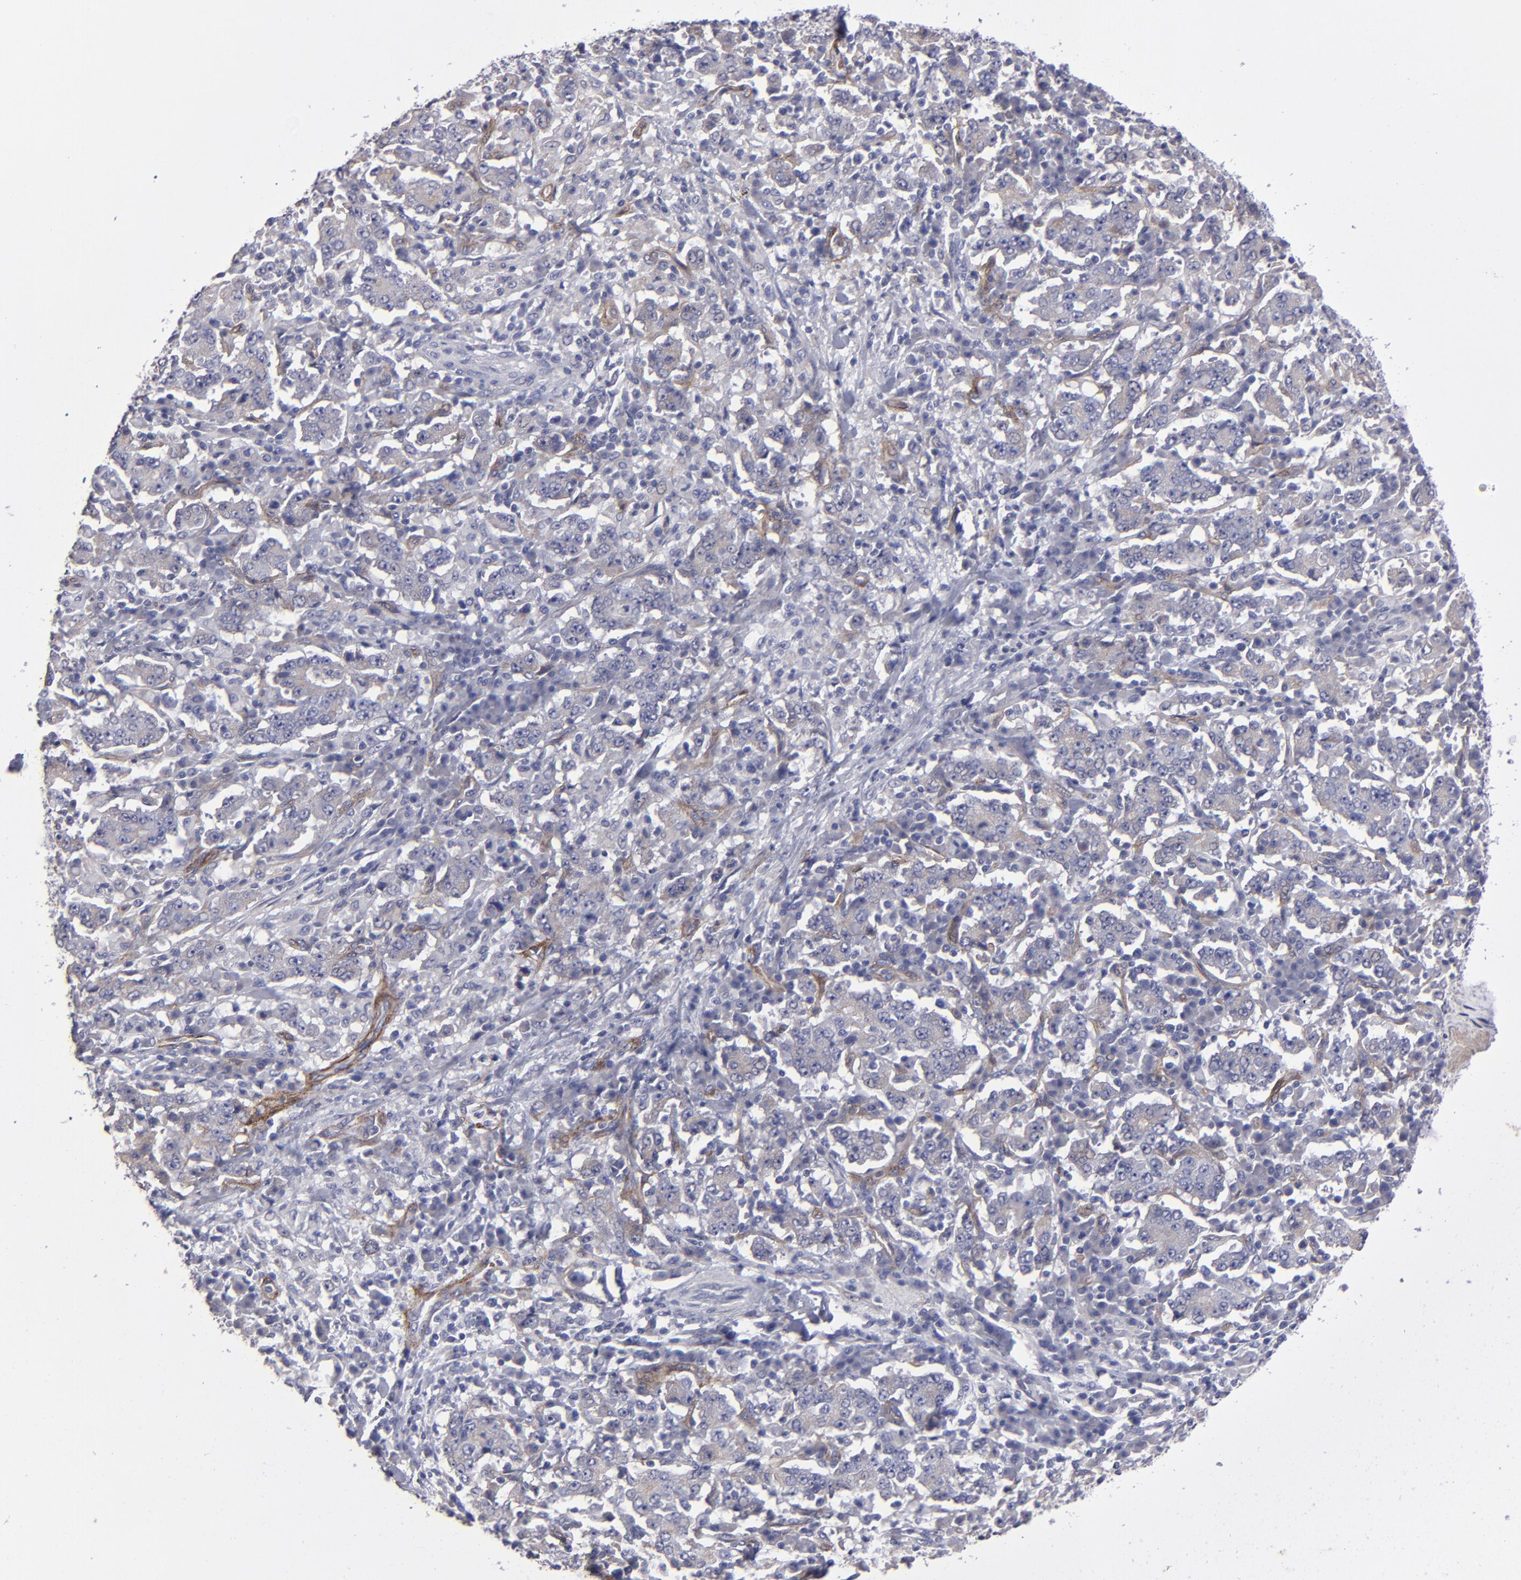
{"staining": {"intensity": "weak", "quantity": "<25%", "location": "cytoplasmic/membranous"}, "tissue": "stomach cancer", "cell_type": "Tumor cells", "image_type": "cancer", "snomed": [{"axis": "morphology", "description": "Normal tissue, NOS"}, {"axis": "morphology", "description": "Adenocarcinoma, NOS"}, {"axis": "topography", "description": "Stomach, upper"}, {"axis": "topography", "description": "Stomach"}], "caption": "Immunohistochemistry of stomach cancer demonstrates no staining in tumor cells. (DAB immunohistochemistry visualized using brightfield microscopy, high magnification).", "gene": "ZNF175", "patient": {"sex": "male", "age": 59}}